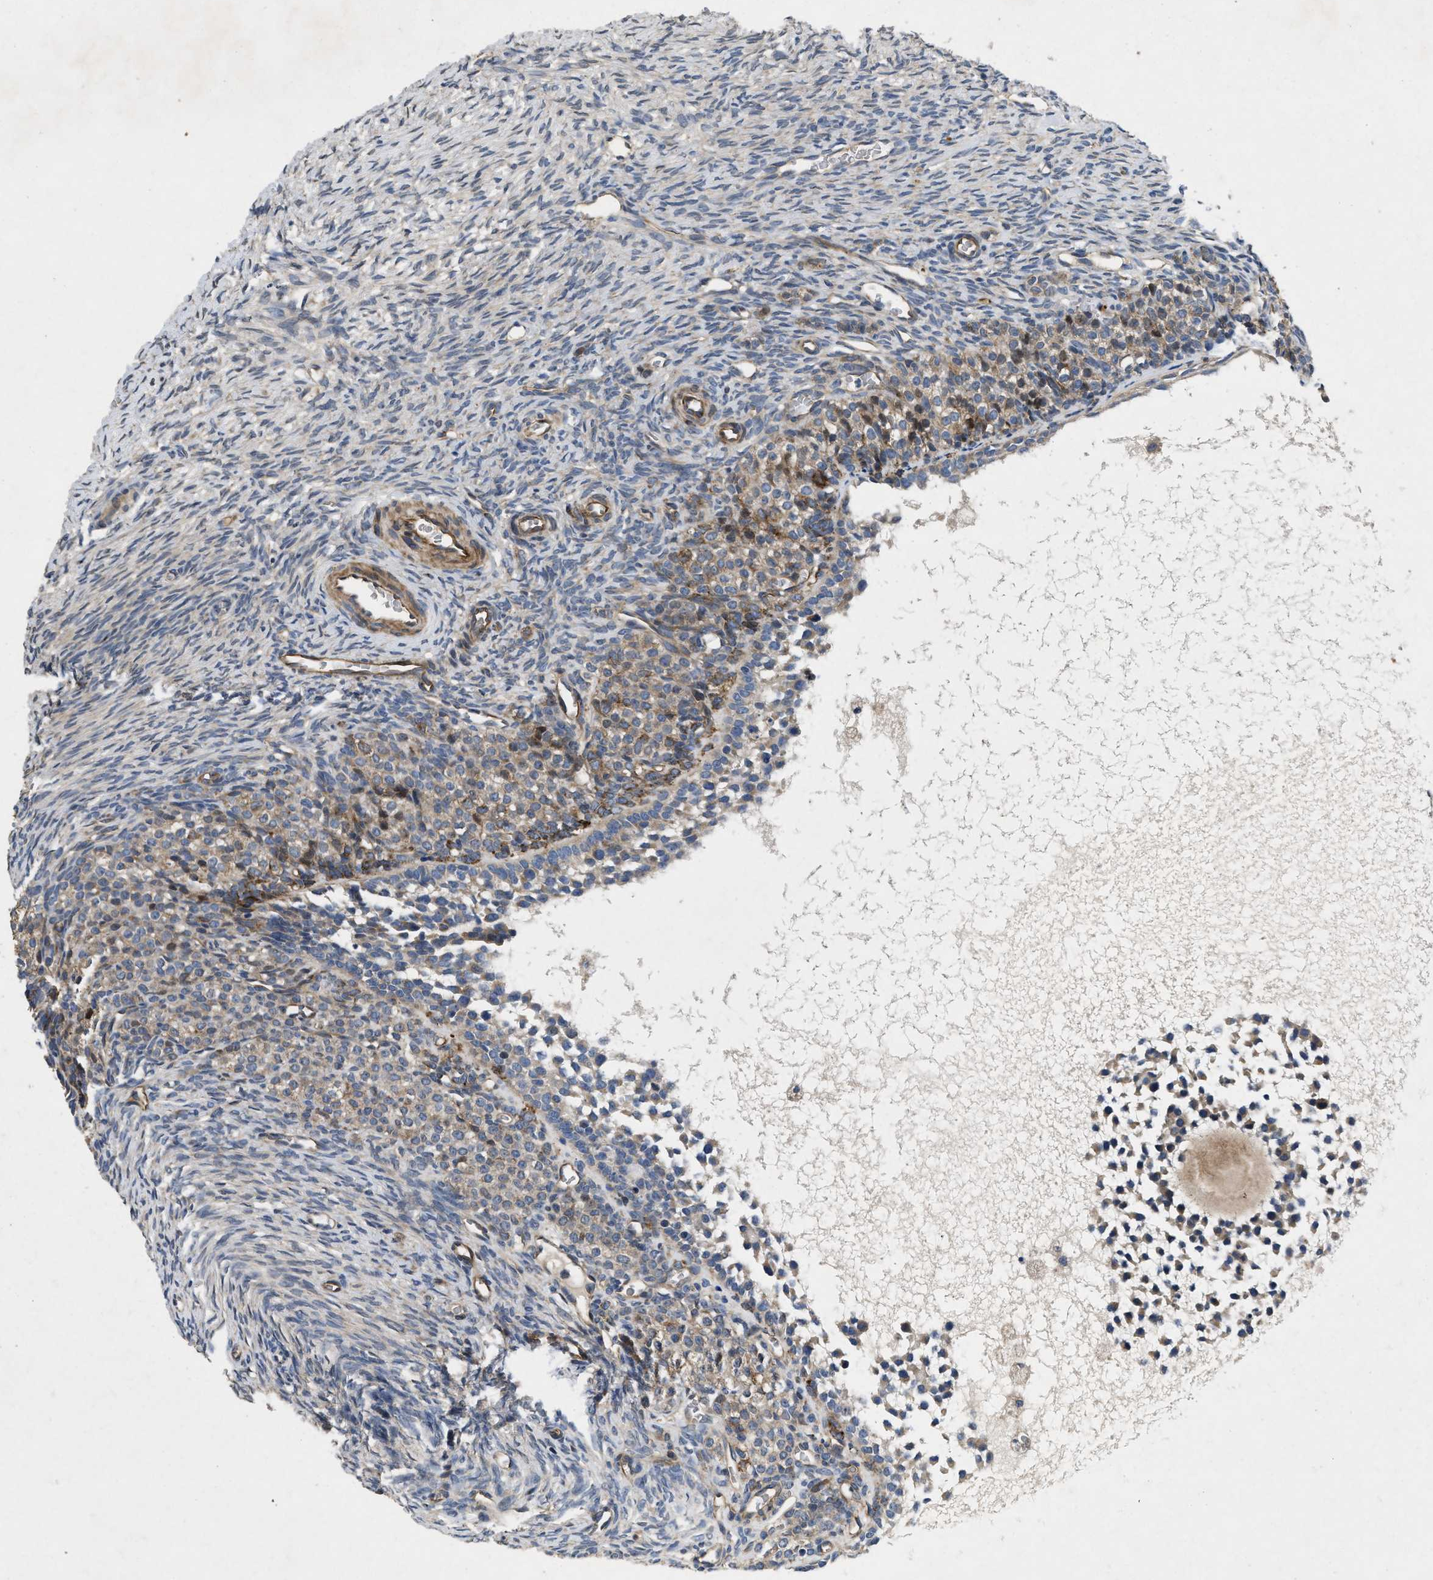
{"staining": {"intensity": "weak", "quantity": "<25%", "location": "cytoplasmic/membranous"}, "tissue": "ovary", "cell_type": "Ovarian stroma cells", "image_type": "normal", "snomed": [{"axis": "morphology", "description": "Normal tissue, NOS"}, {"axis": "topography", "description": "Ovary"}], "caption": "Immunohistochemistry of normal ovary reveals no staining in ovarian stroma cells.", "gene": "HSPA12B", "patient": {"sex": "female", "age": 27}}